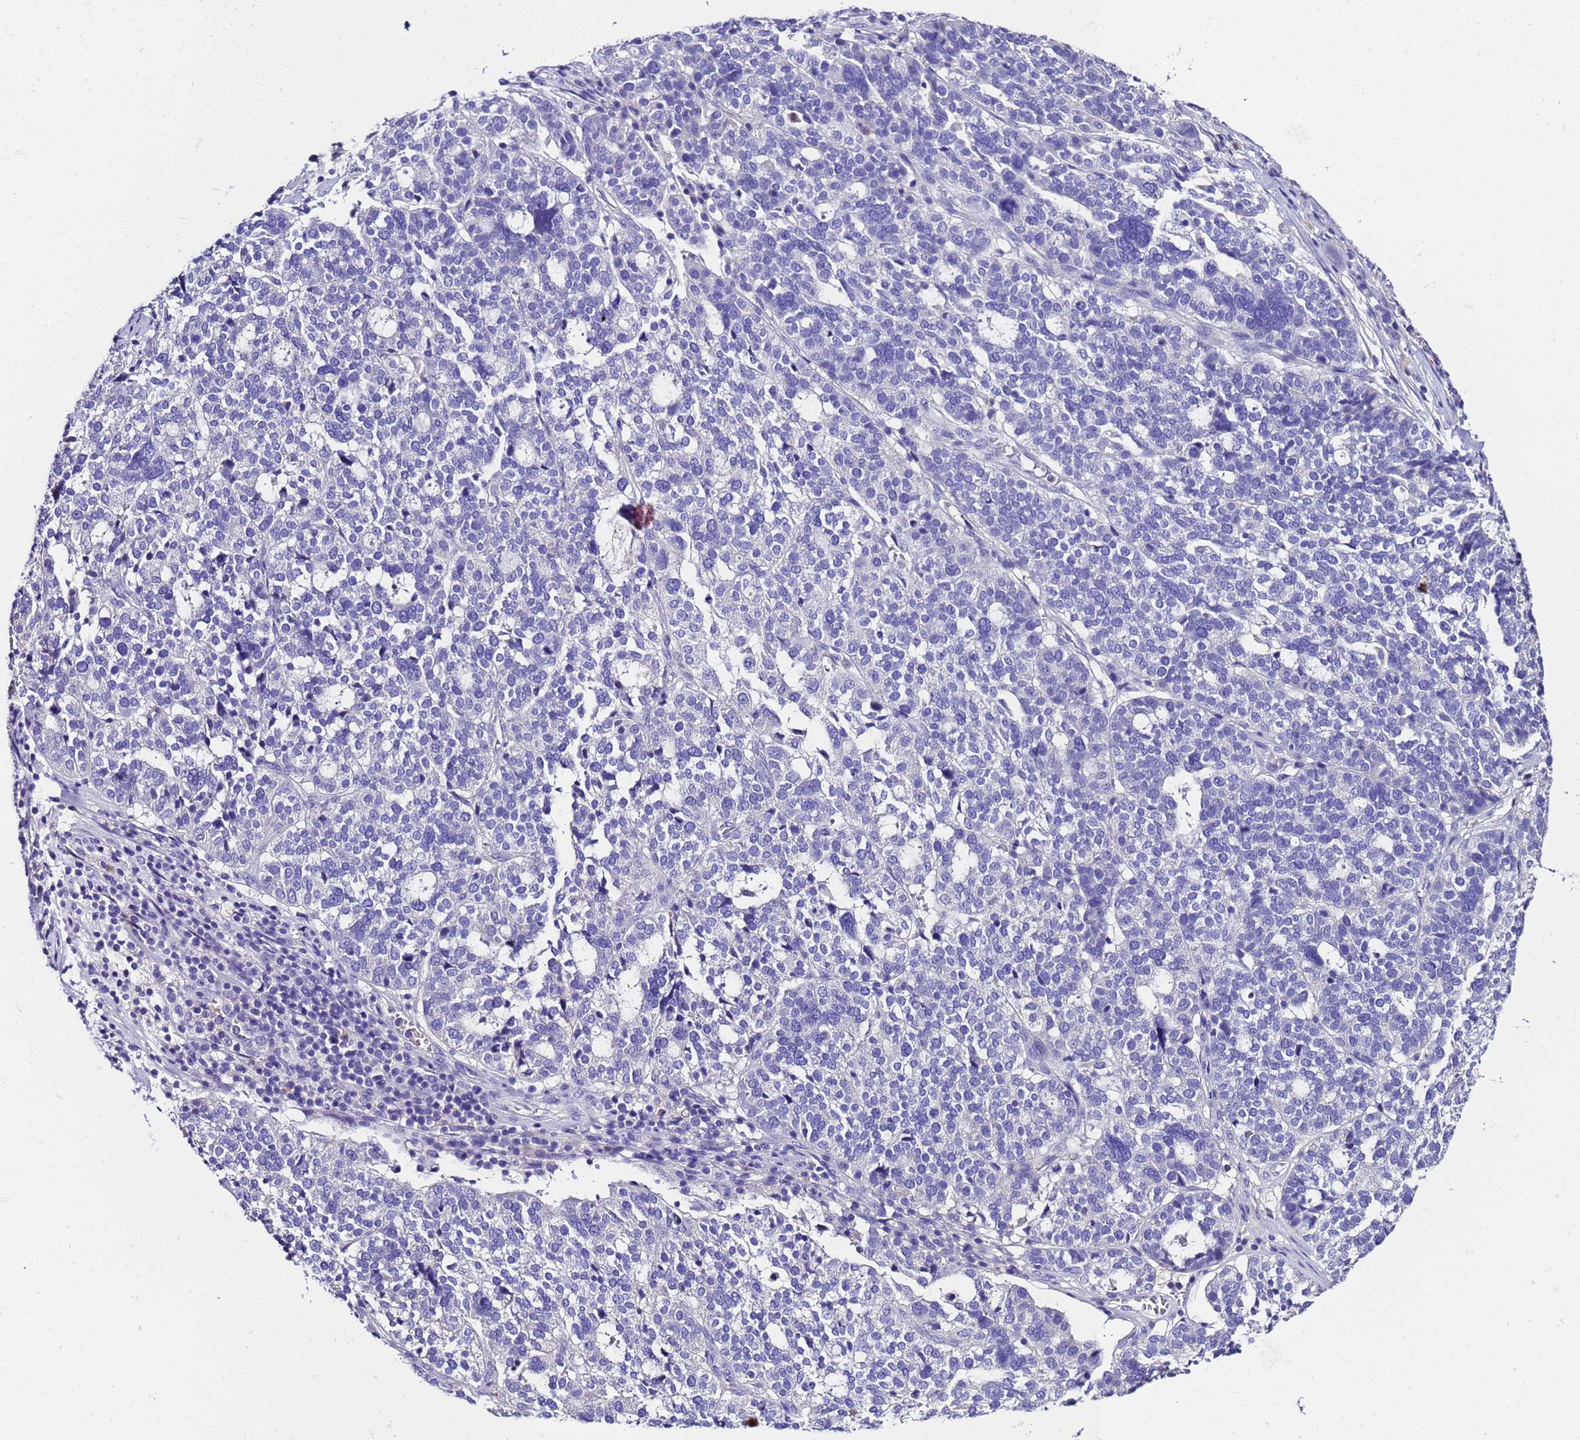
{"staining": {"intensity": "negative", "quantity": "none", "location": "none"}, "tissue": "ovarian cancer", "cell_type": "Tumor cells", "image_type": "cancer", "snomed": [{"axis": "morphology", "description": "Cystadenocarcinoma, serous, NOS"}, {"axis": "topography", "description": "Ovary"}], "caption": "A high-resolution histopathology image shows IHC staining of ovarian cancer, which displays no significant positivity in tumor cells.", "gene": "UGT2A1", "patient": {"sex": "female", "age": 59}}